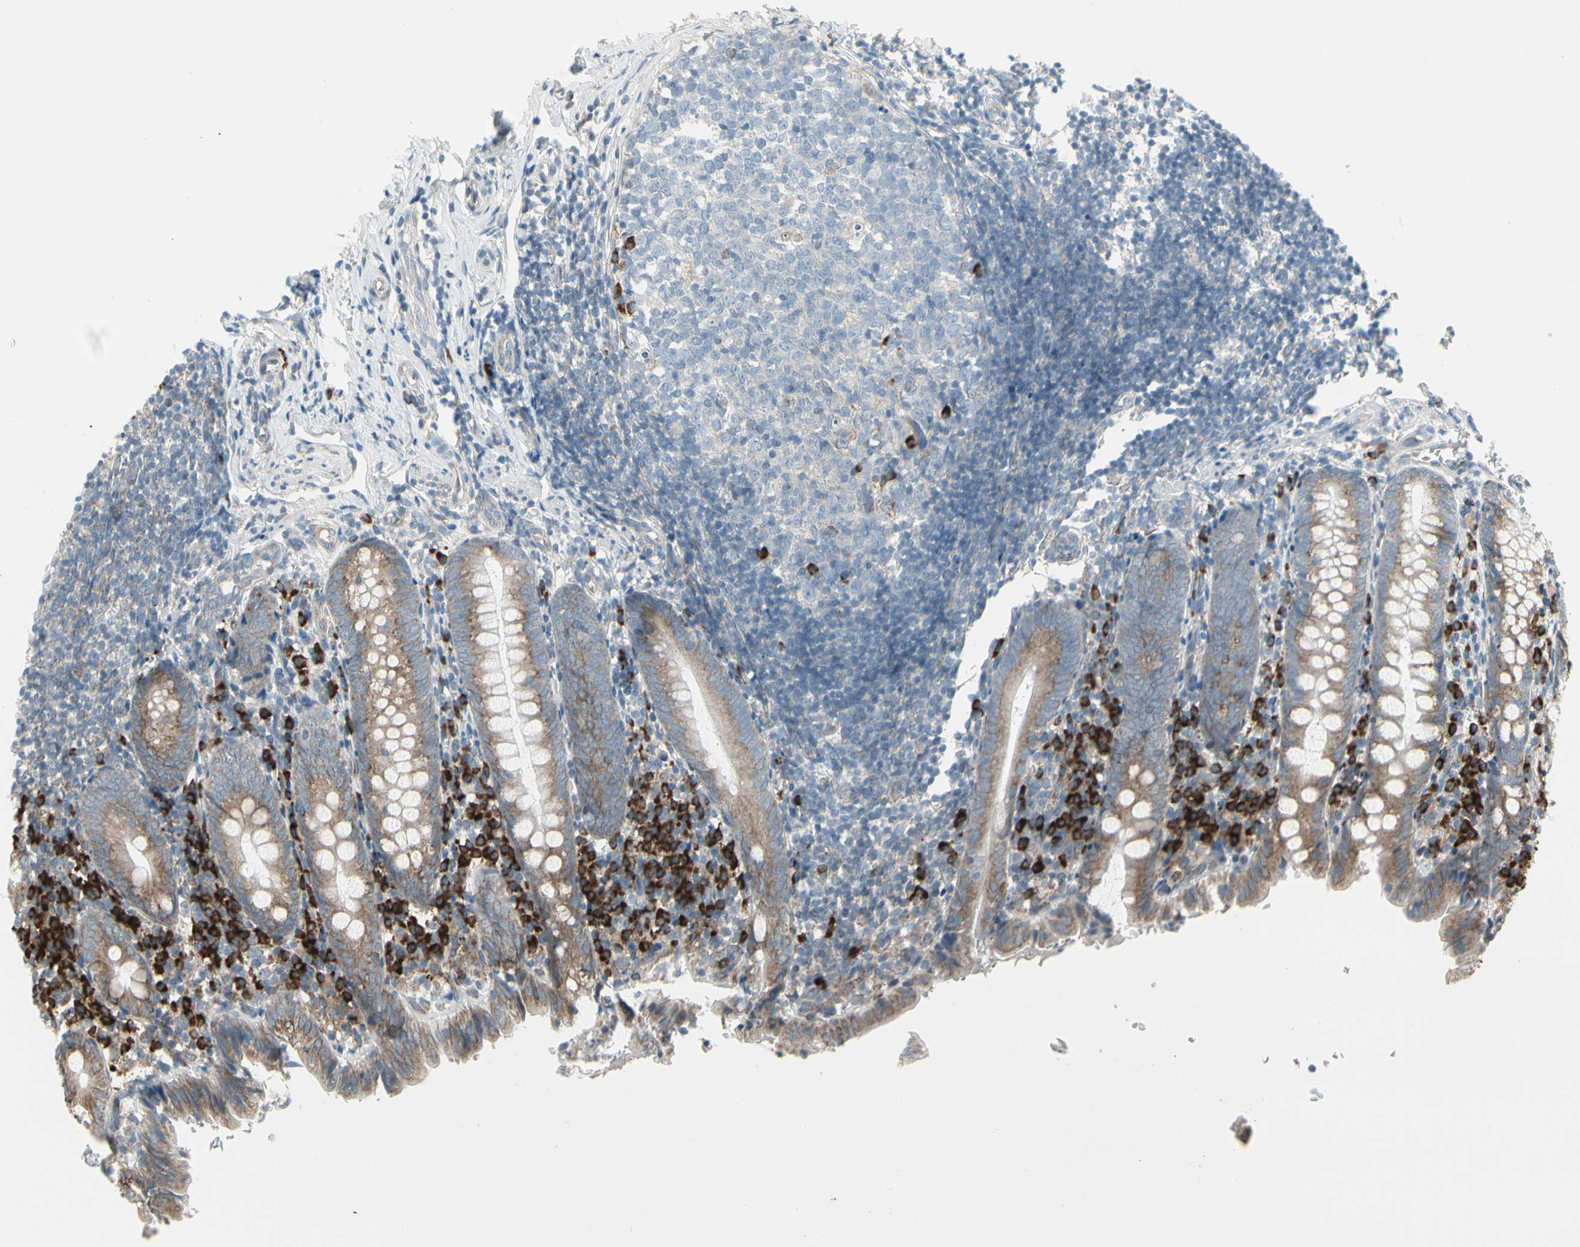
{"staining": {"intensity": "moderate", "quantity": ">75%", "location": "cytoplasmic/membranous"}, "tissue": "appendix", "cell_type": "Glandular cells", "image_type": "normal", "snomed": [{"axis": "morphology", "description": "Normal tissue, NOS"}, {"axis": "topography", "description": "Appendix"}], "caption": "This micrograph displays normal appendix stained with IHC to label a protein in brown. The cytoplasmic/membranous of glandular cells show moderate positivity for the protein. Nuclei are counter-stained blue.", "gene": "FNDC3A", "patient": {"sex": "female", "age": 10}}